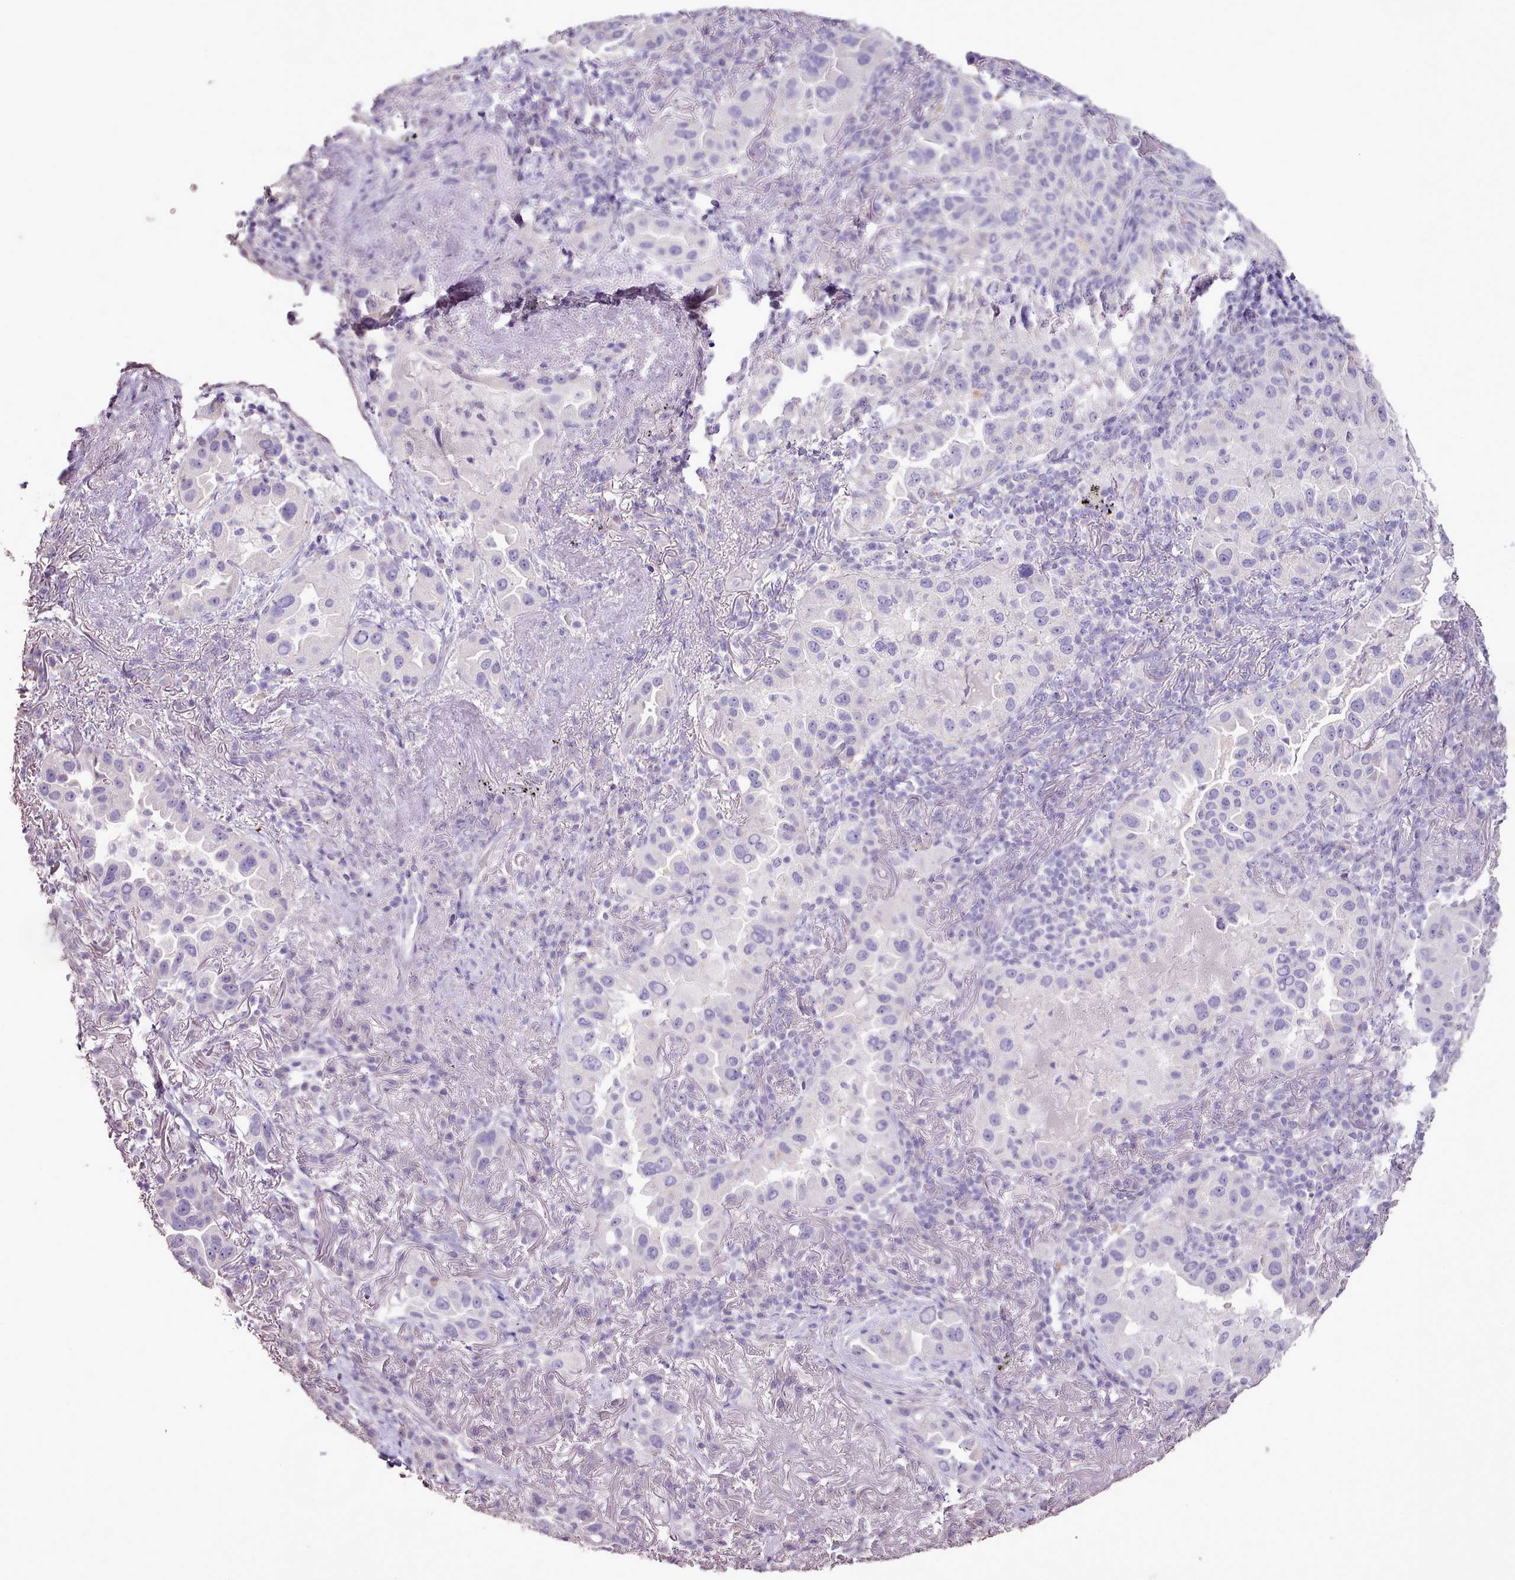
{"staining": {"intensity": "negative", "quantity": "none", "location": "none"}, "tissue": "lung cancer", "cell_type": "Tumor cells", "image_type": "cancer", "snomed": [{"axis": "morphology", "description": "Adenocarcinoma, NOS"}, {"axis": "topography", "description": "Lung"}], "caption": "The immunohistochemistry (IHC) image has no significant expression in tumor cells of lung cancer tissue.", "gene": "BLOC1S2", "patient": {"sex": "female", "age": 69}}